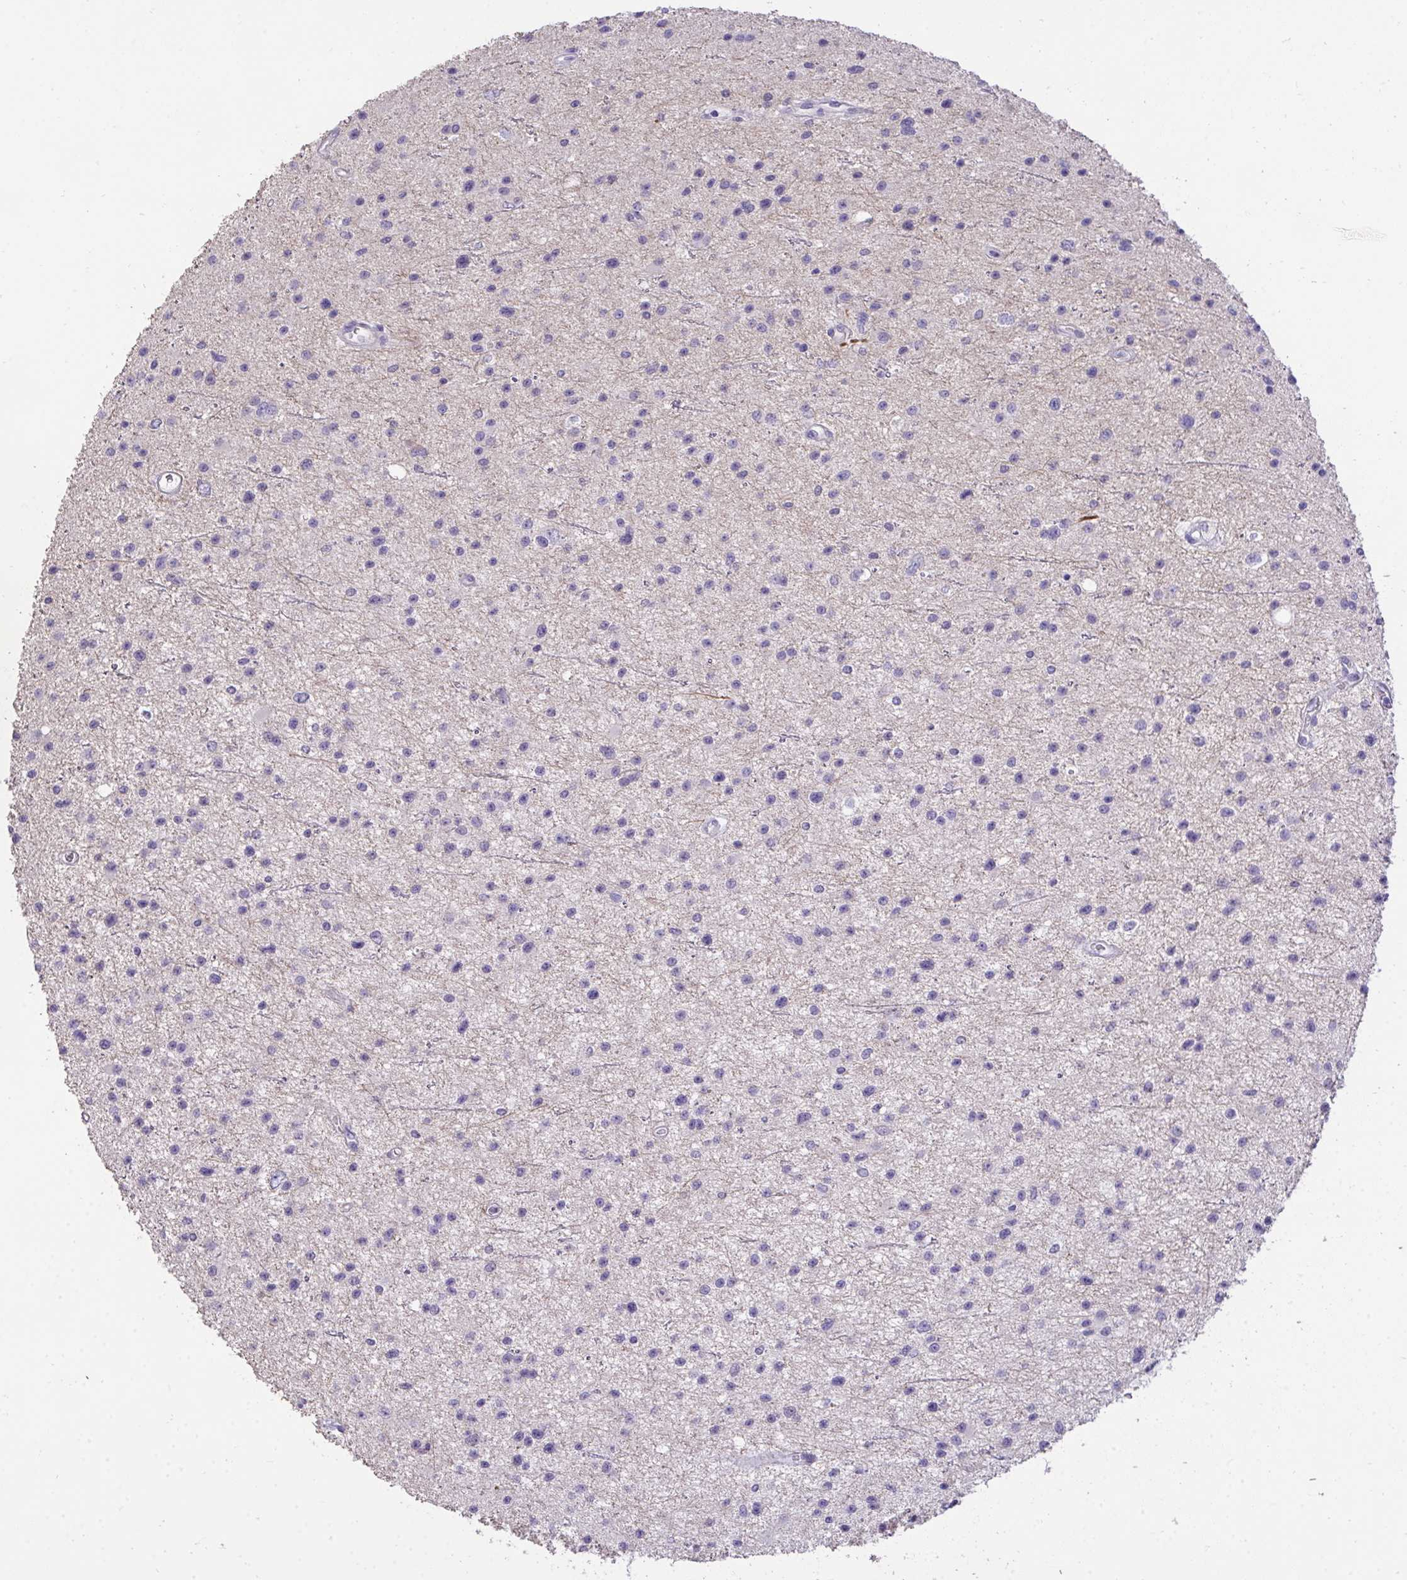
{"staining": {"intensity": "negative", "quantity": "none", "location": "none"}, "tissue": "glioma", "cell_type": "Tumor cells", "image_type": "cancer", "snomed": [{"axis": "morphology", "description": "Glioma, malignant, Low grade"}, {"axis": "topography", "description": "Brain"}], "caption": "DAB (3,3'-diaminobenzidine) immunohistochemical staining of glioma reveals no significant staining in tumor cells.", "gene": "TMCO5A", "patient": {"sex": "male", "age": 43}}